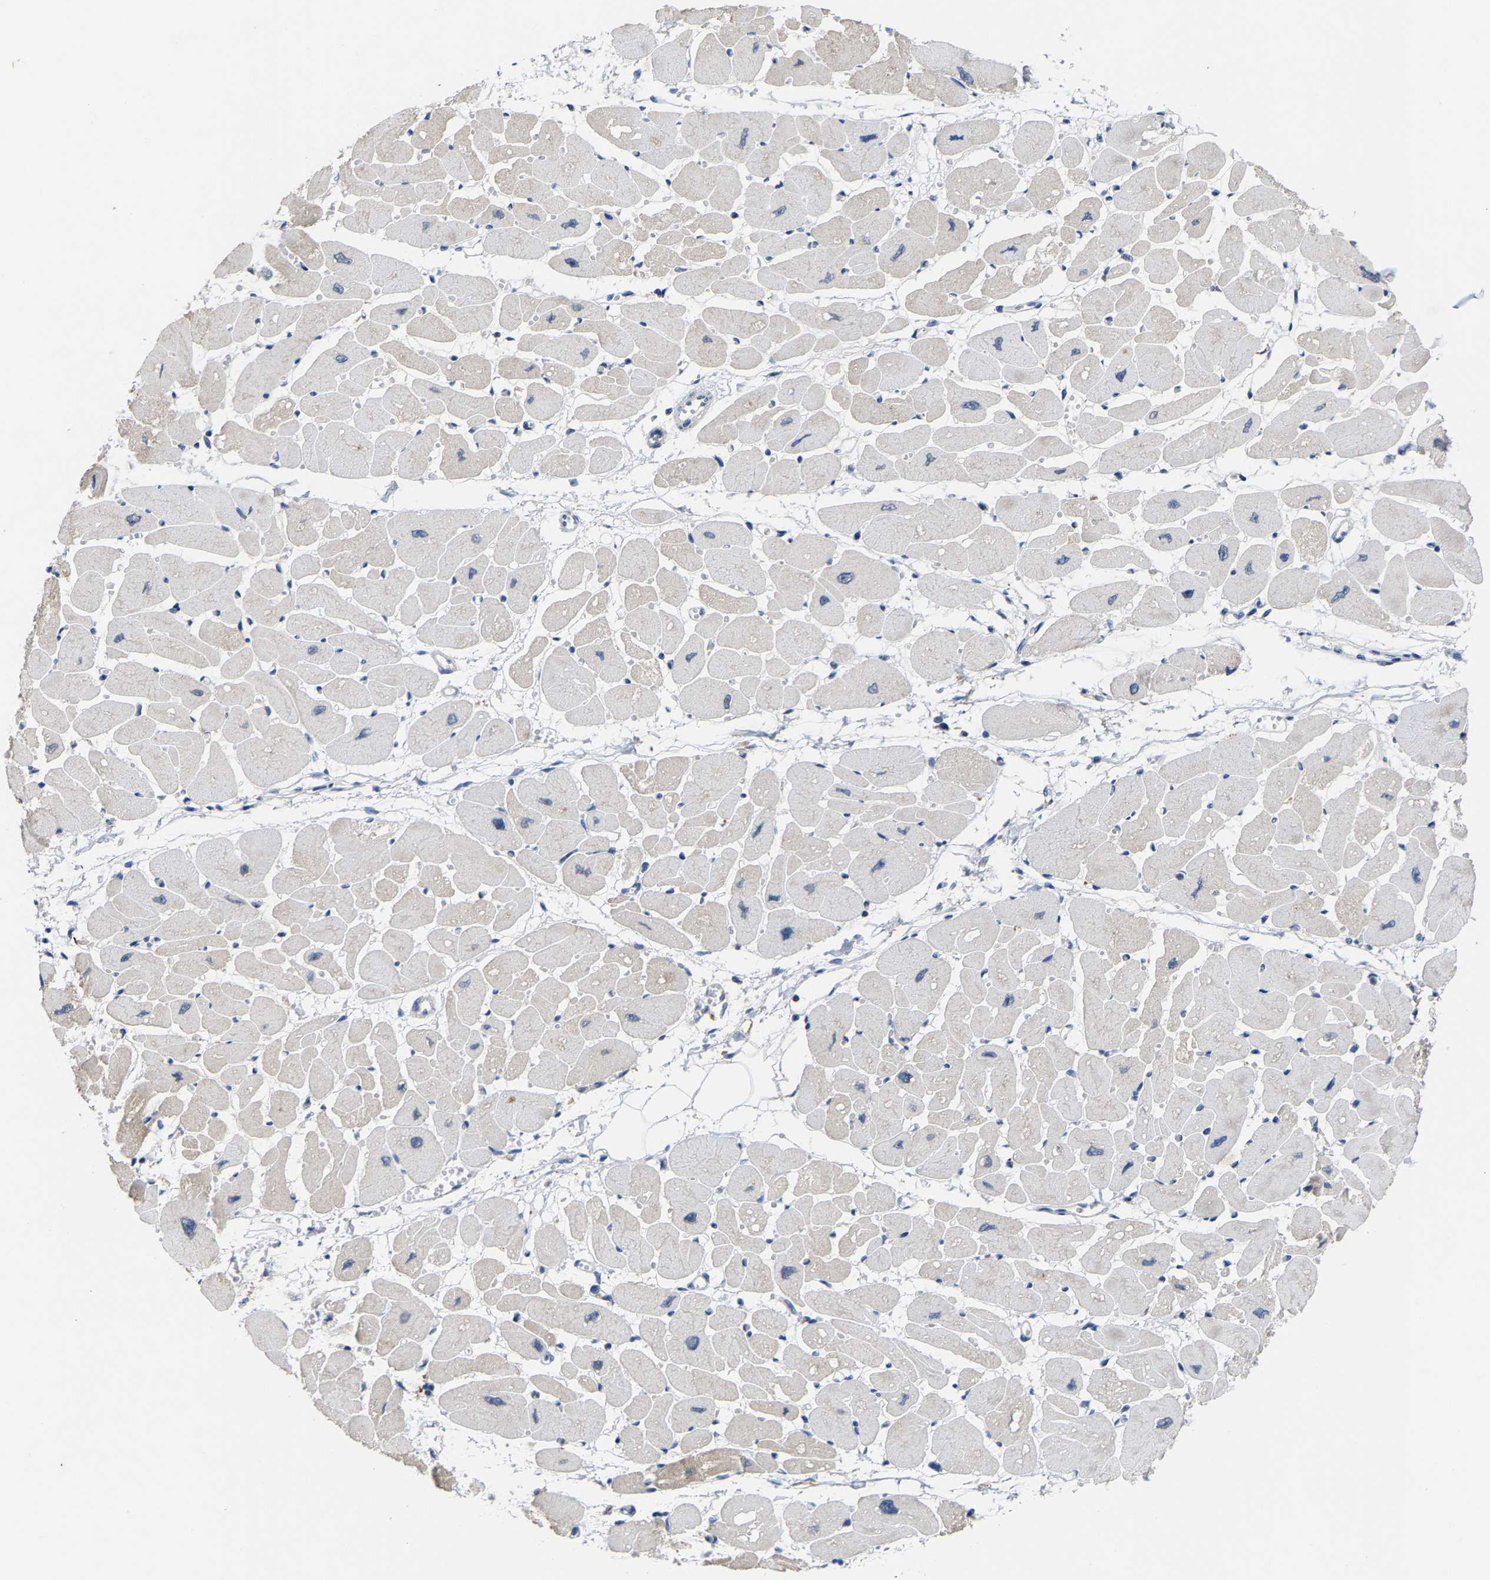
{"staining": {"intensity": "negative", "quantity": "none", "location": "none"}, "tissue": "heart muscle", "cell_type": "Cardiomyocytes", "image_type": "normal", "snomed": [{"axis": "morphology", "description": "Normal tissue, NOS"}, {"axis": "topography", "description": "Heart"}], "caption": "This is a histopathology image of immunohistochemistry (IHC) staining of benign heart muscle, which shows no positivity in cardiomyocytes. Nuclei are stained in blue.", "gene": "FGD3", "patient": {"sex": "female", "age": 54}}